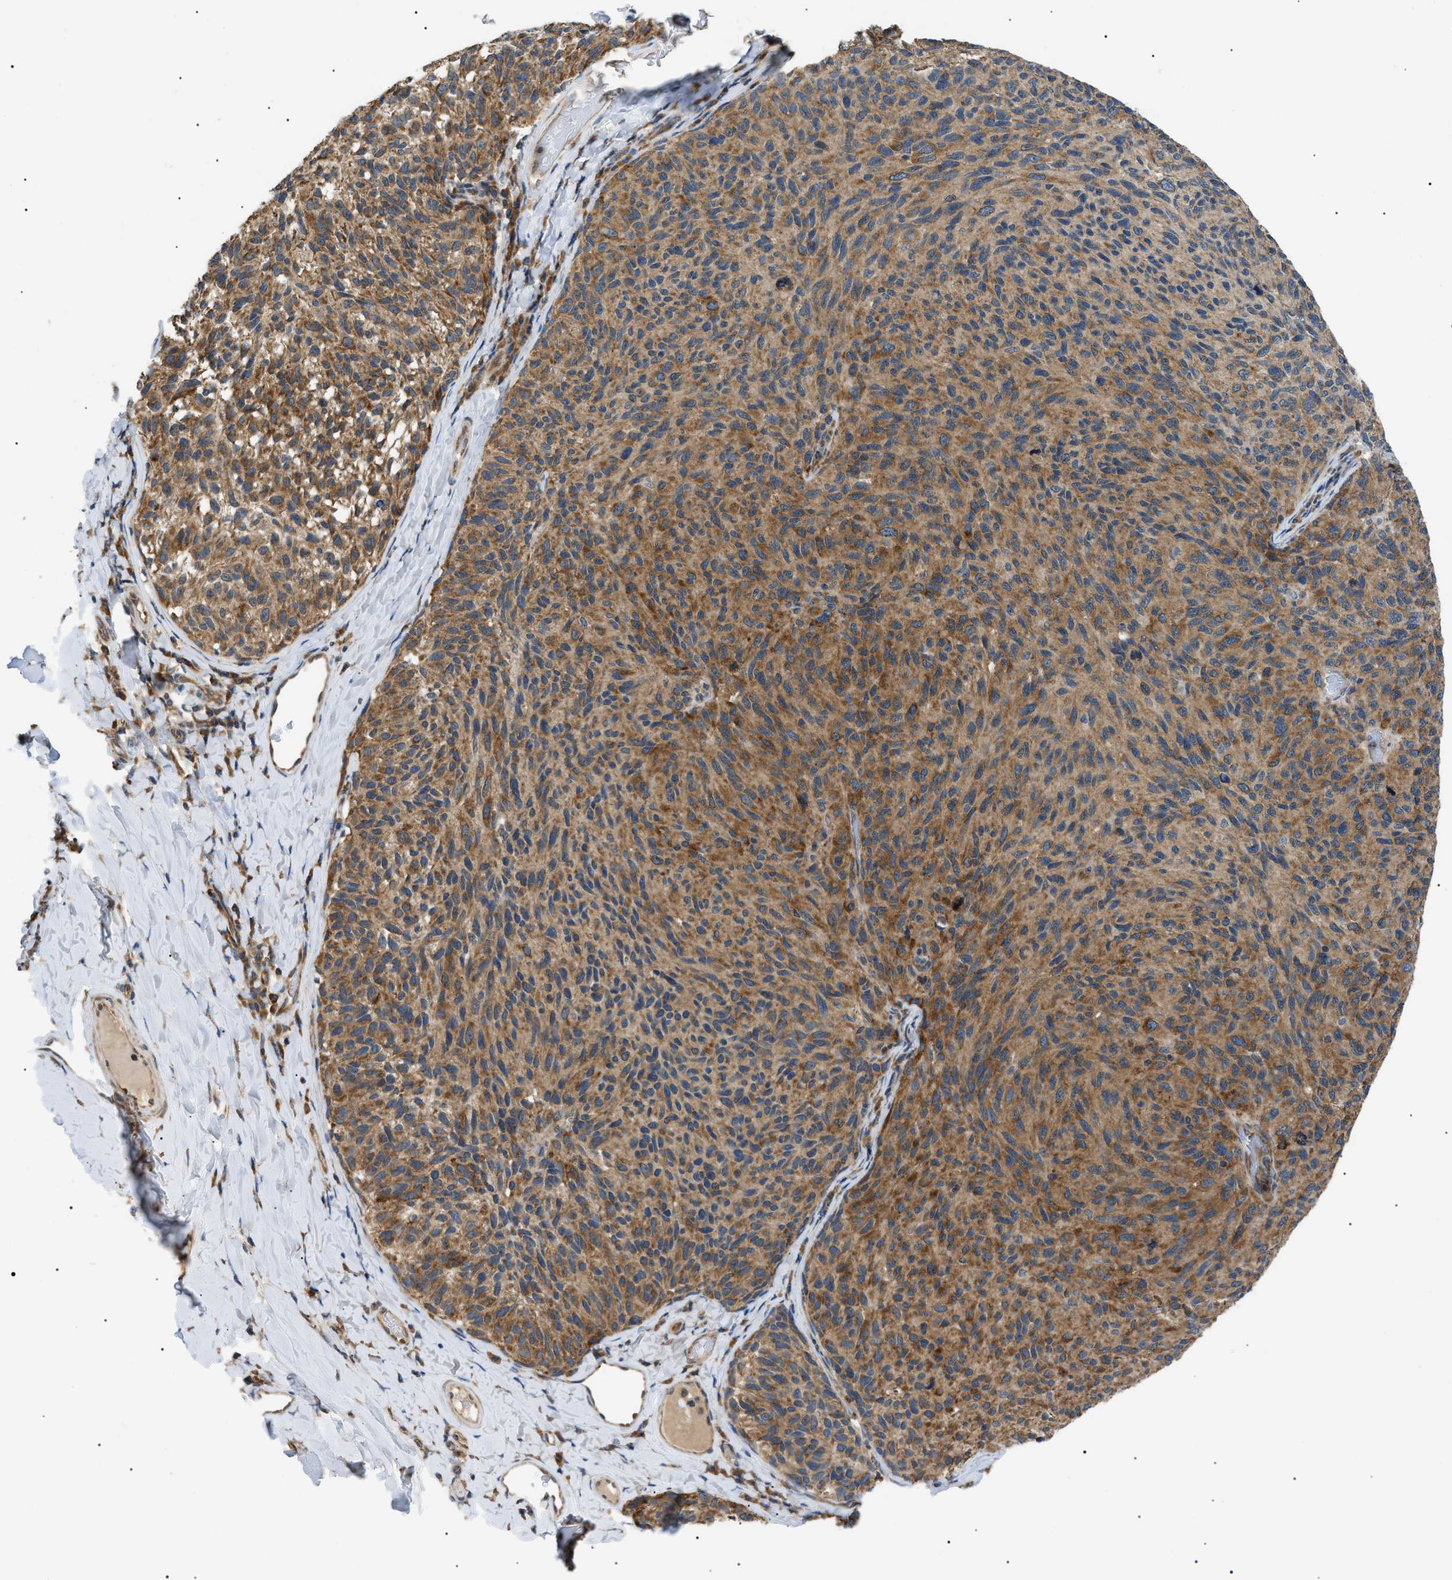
{"staining": {"intensity": "moderate", "quantity": ">75%", "location": "cytoplasmic/membranous"}, "tissue": "melanoma", "cell_type": "Tumor cells", "image_type": "cancer", "snomed": [{"axis": "morphology", "description": "Malignant melanoma, NOS"}, {"axis": "topography", "description": "Skin"}], "caption": "High-magnification brightfield microscopy of melanoma stained with DAB (3,3'-diaminobenzidine) (brown) and counterstained with hematoxylin (blue). tumor cells exhibit moderate cytoplasmic/membranous staining is appreciated in approximately>75% of cells.", "gene": "SRPK1", "patient": {"sex": "female", "age": 73}}